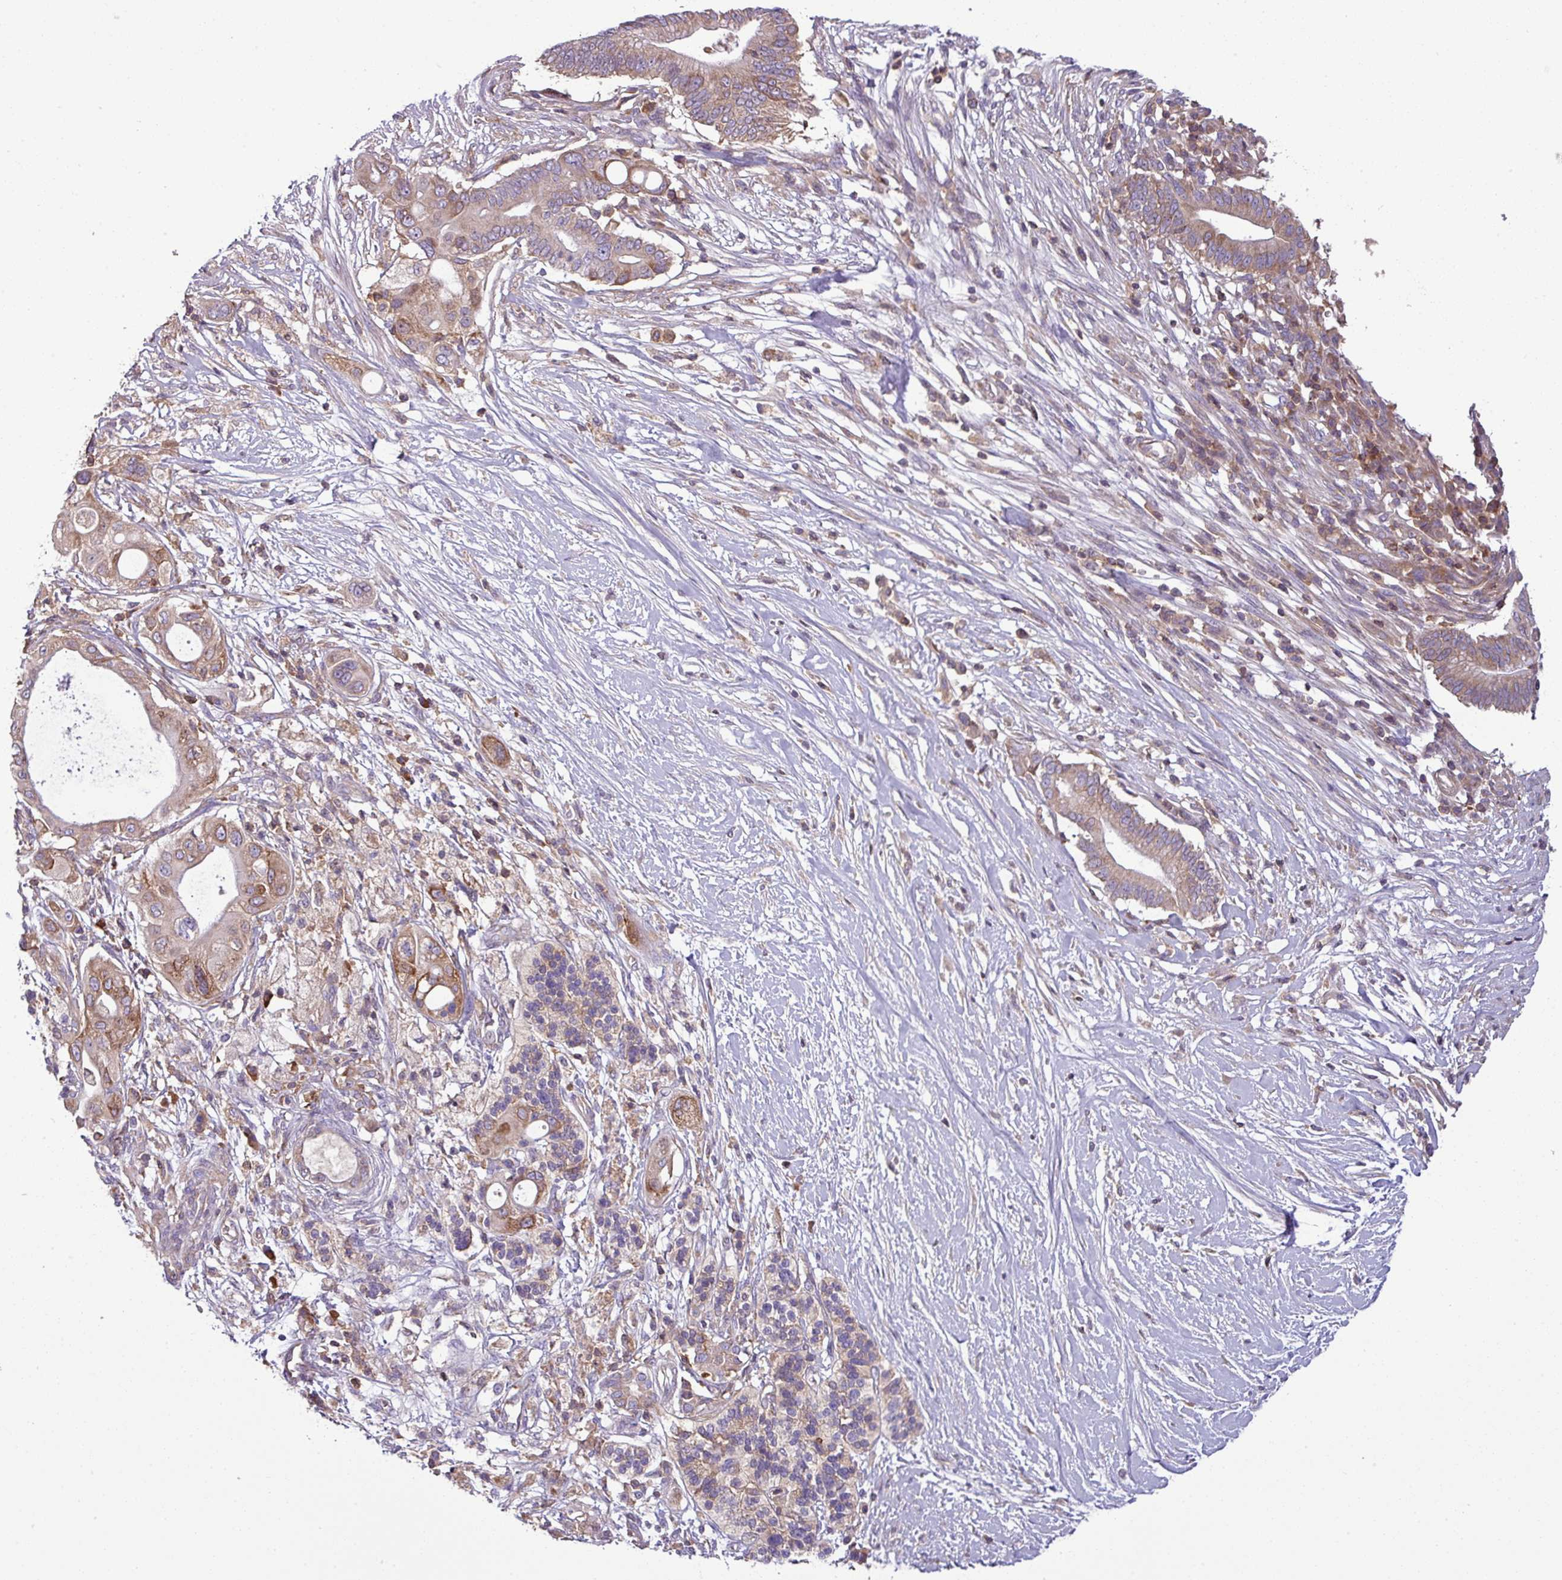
{"staining": {"intensity": "weak", "quantity": ">75%", "location": "cytoplasmic/membranous"}, "tissue": "pancreatic cancer", "cell_type": "Tumor cells", "image_type": "cancer", "snomed": [{"axis": "morphology", "description": "Adenocarcinoma, NOS"}, {"axis": "topography", "description": "Pancreas"}], "caption": "Protein positivity by IHC displays weak cytoplasmic/membranous expression in about >75% of tumor cells in pancreatic adenocarcinoma.", "gene": "LRRC74B", "patient": {"sex": "male", "age": 68}}